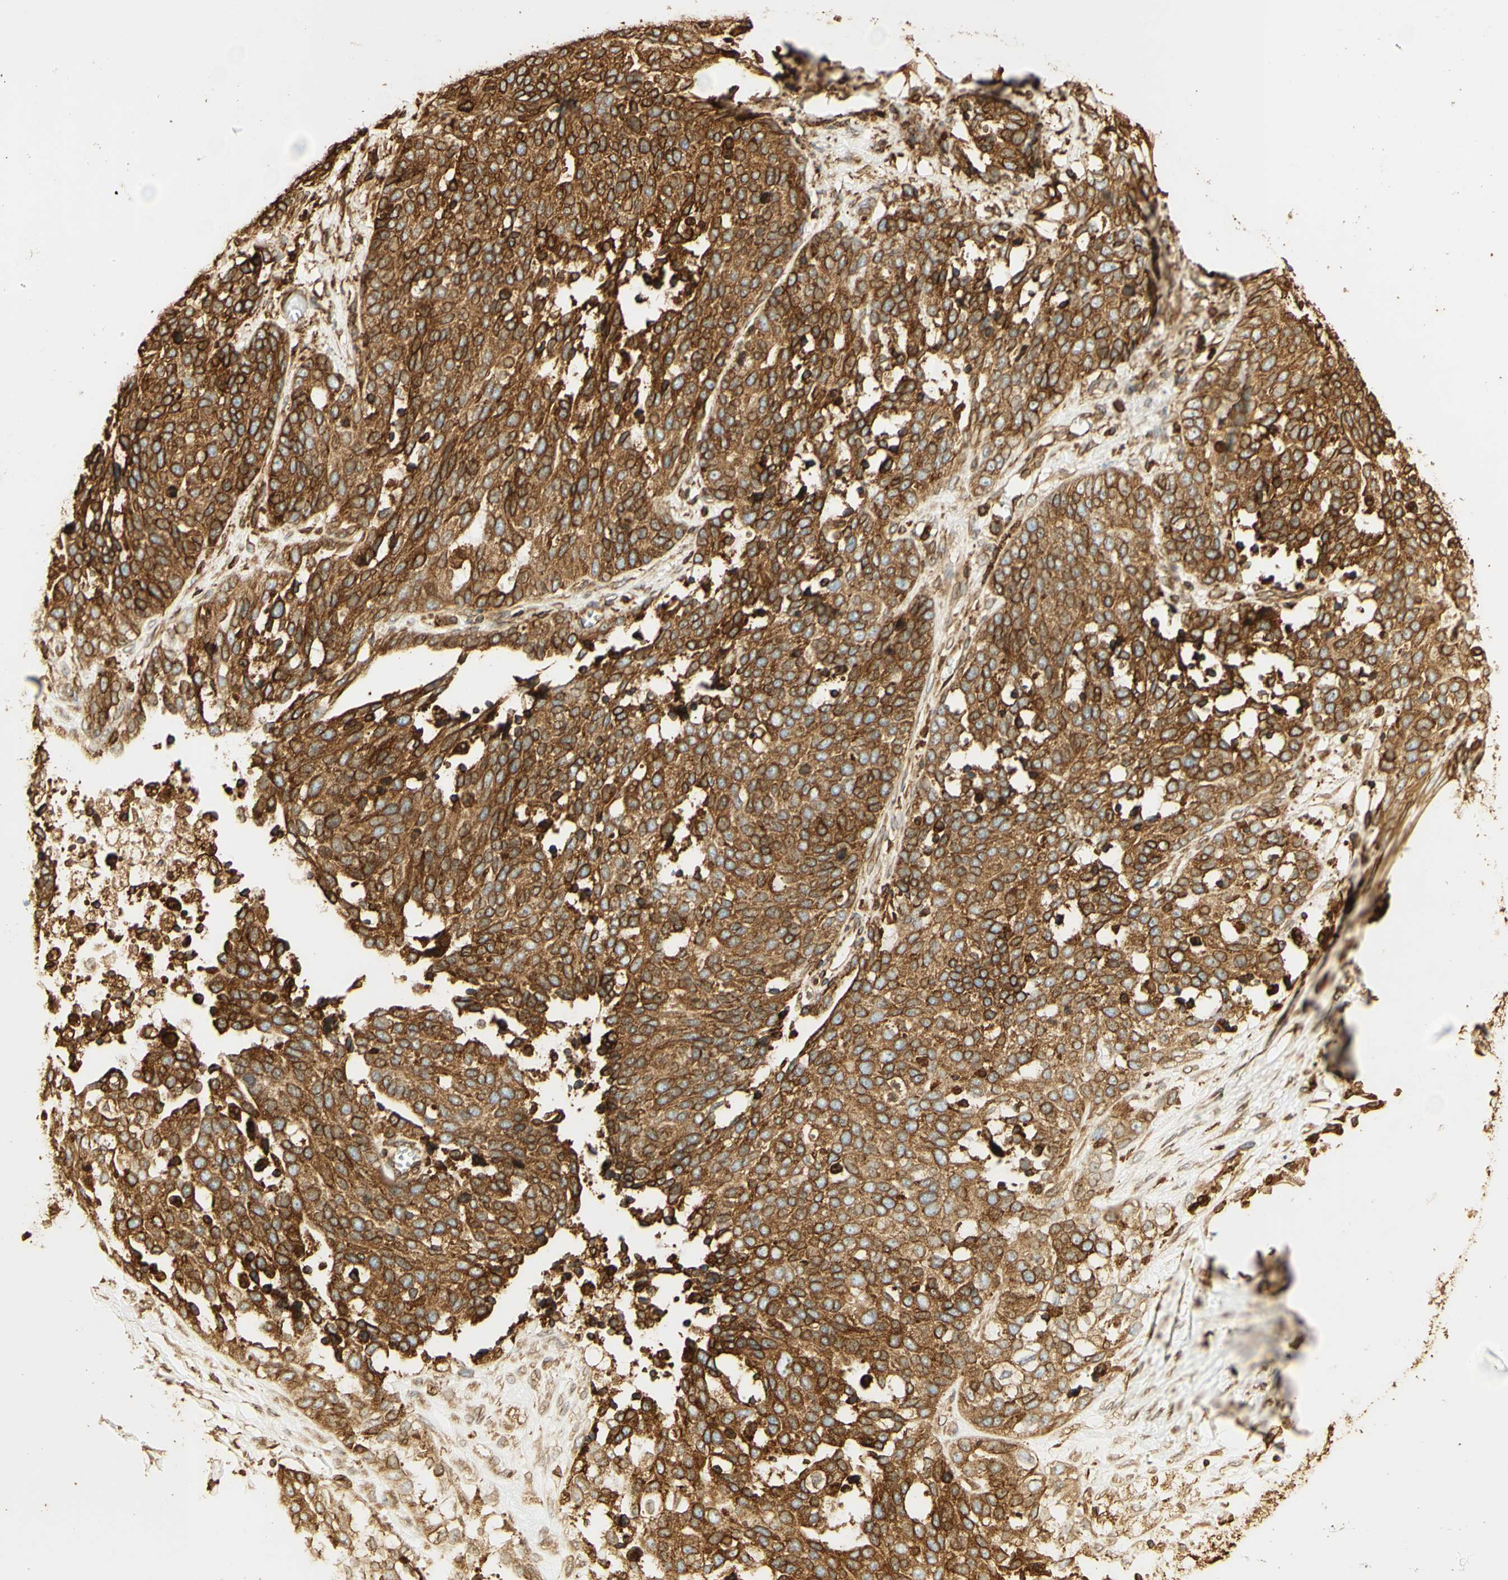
{"staining": {"intensity": "strong", "quantity": ">75%", "location": "cytoplasmic/membranous"}, "tissue": "ovarian cancer", "cell_type": "Tumor cells", "image_type": "cancer", "snomed": [{"axis": "morphology", "description": "Cystadenocarcinoma, serous, NOS"}, {"axis": "topography", "description": "Ovary"}], "caption": "Strong cytoplasmic/membranous expression is appreciated in about >75% of tumor cells in ovarian cancer (serous cystadenocarcinoma).", "gene": "CANX", "patient": {"sex": "female", "age": 44}}